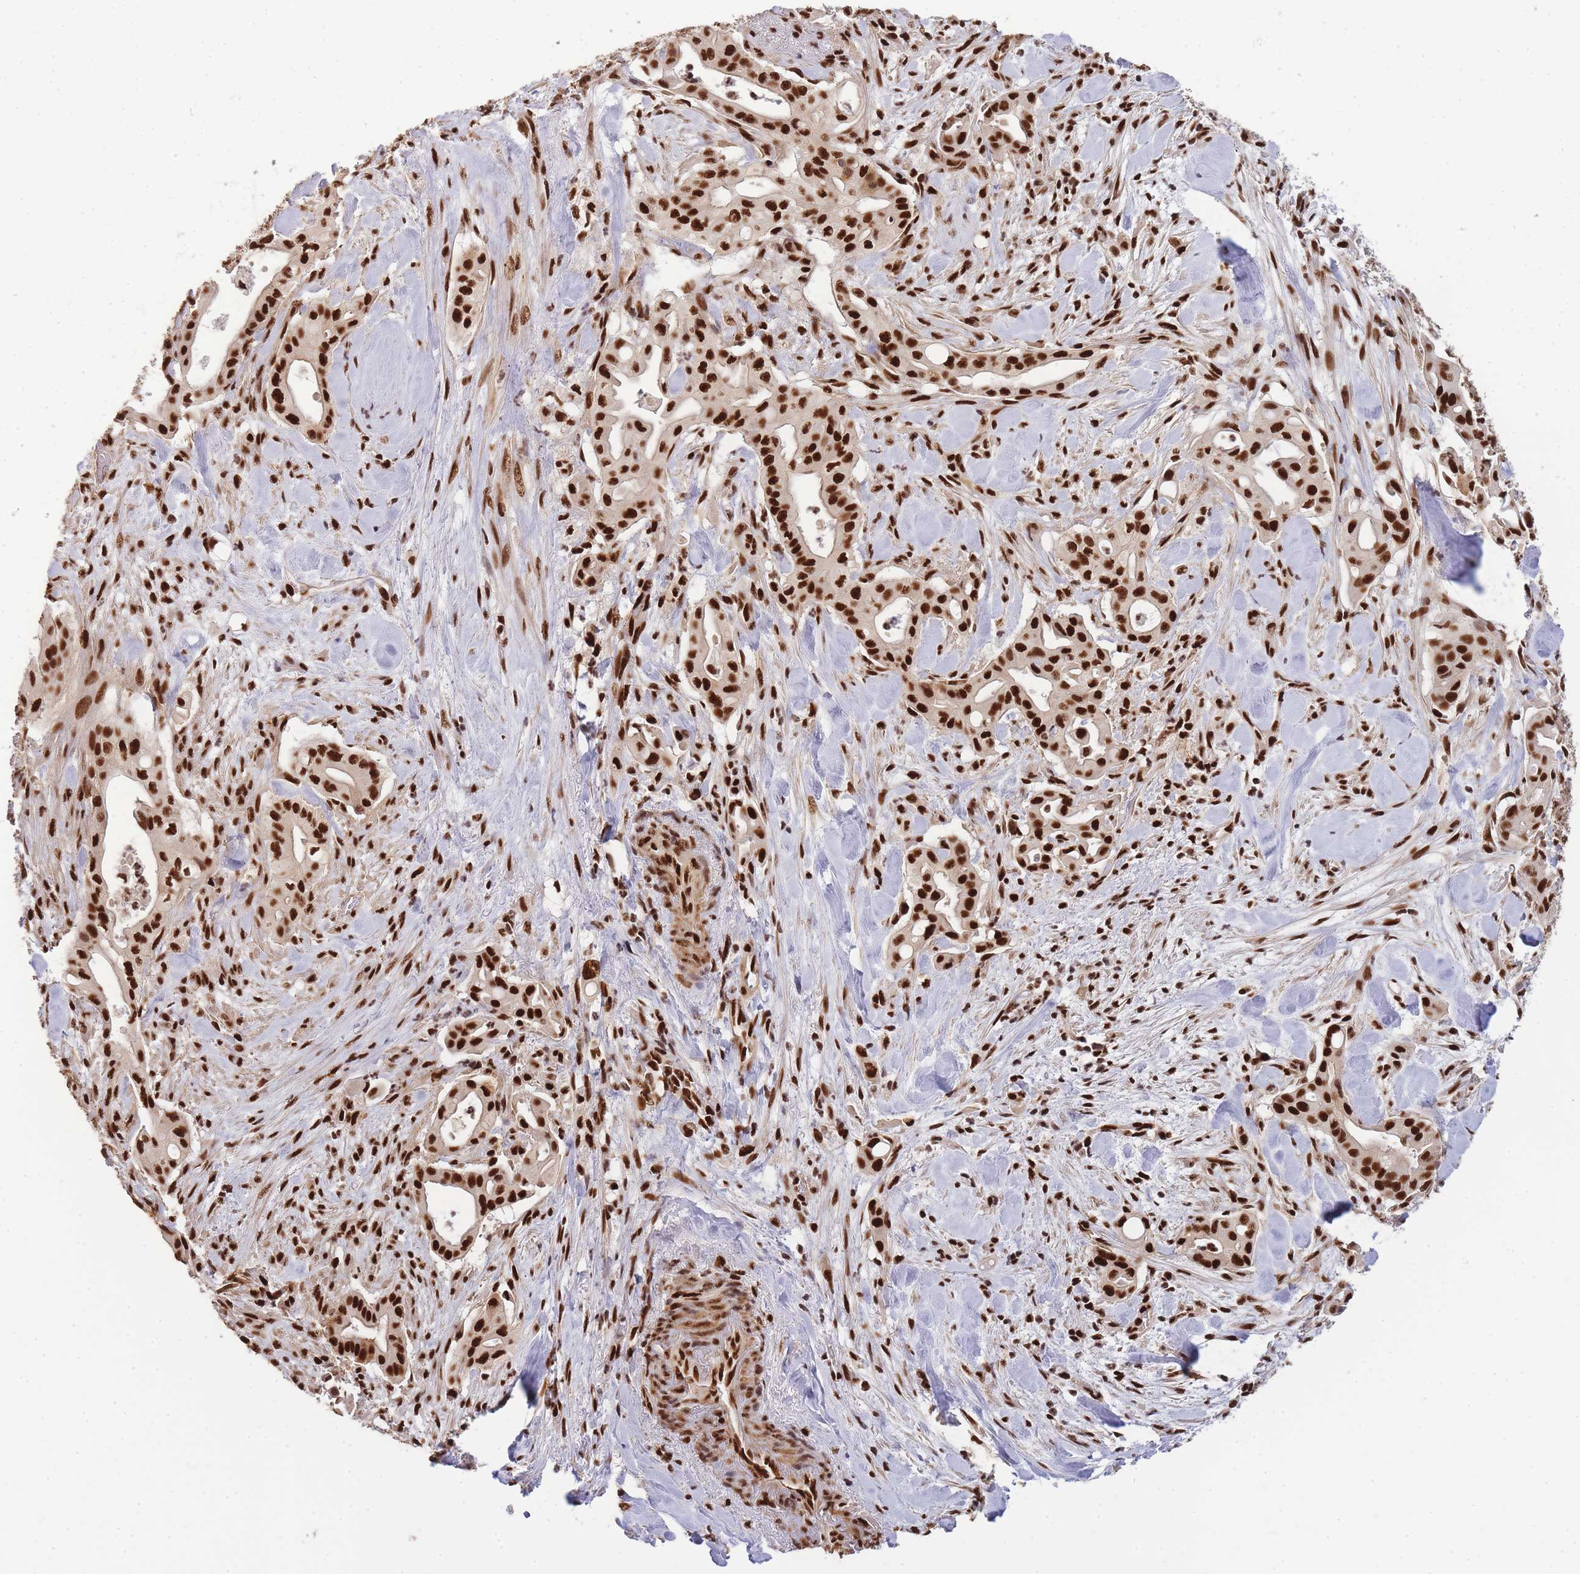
{"staining": {"intensity": "strong", "quantity": ">75%", "location": "nuclear"}, "tissue": "liver cancer", "cell_type": "Tumor cells", "image_type": "cancer", "snomed": [{"axis": "morphology", "description": "Cholangiocarcinoma"}, {"axis": "topography", "description": "Liver"}], "caption": "Cholangiocarcinoma (liver) stained with a brown dye reveals strong nuclear positive expression in approximately >75% of tumor cells.", "gene": "PRKDC", "patient": {"sex": "female", "age": 68}}